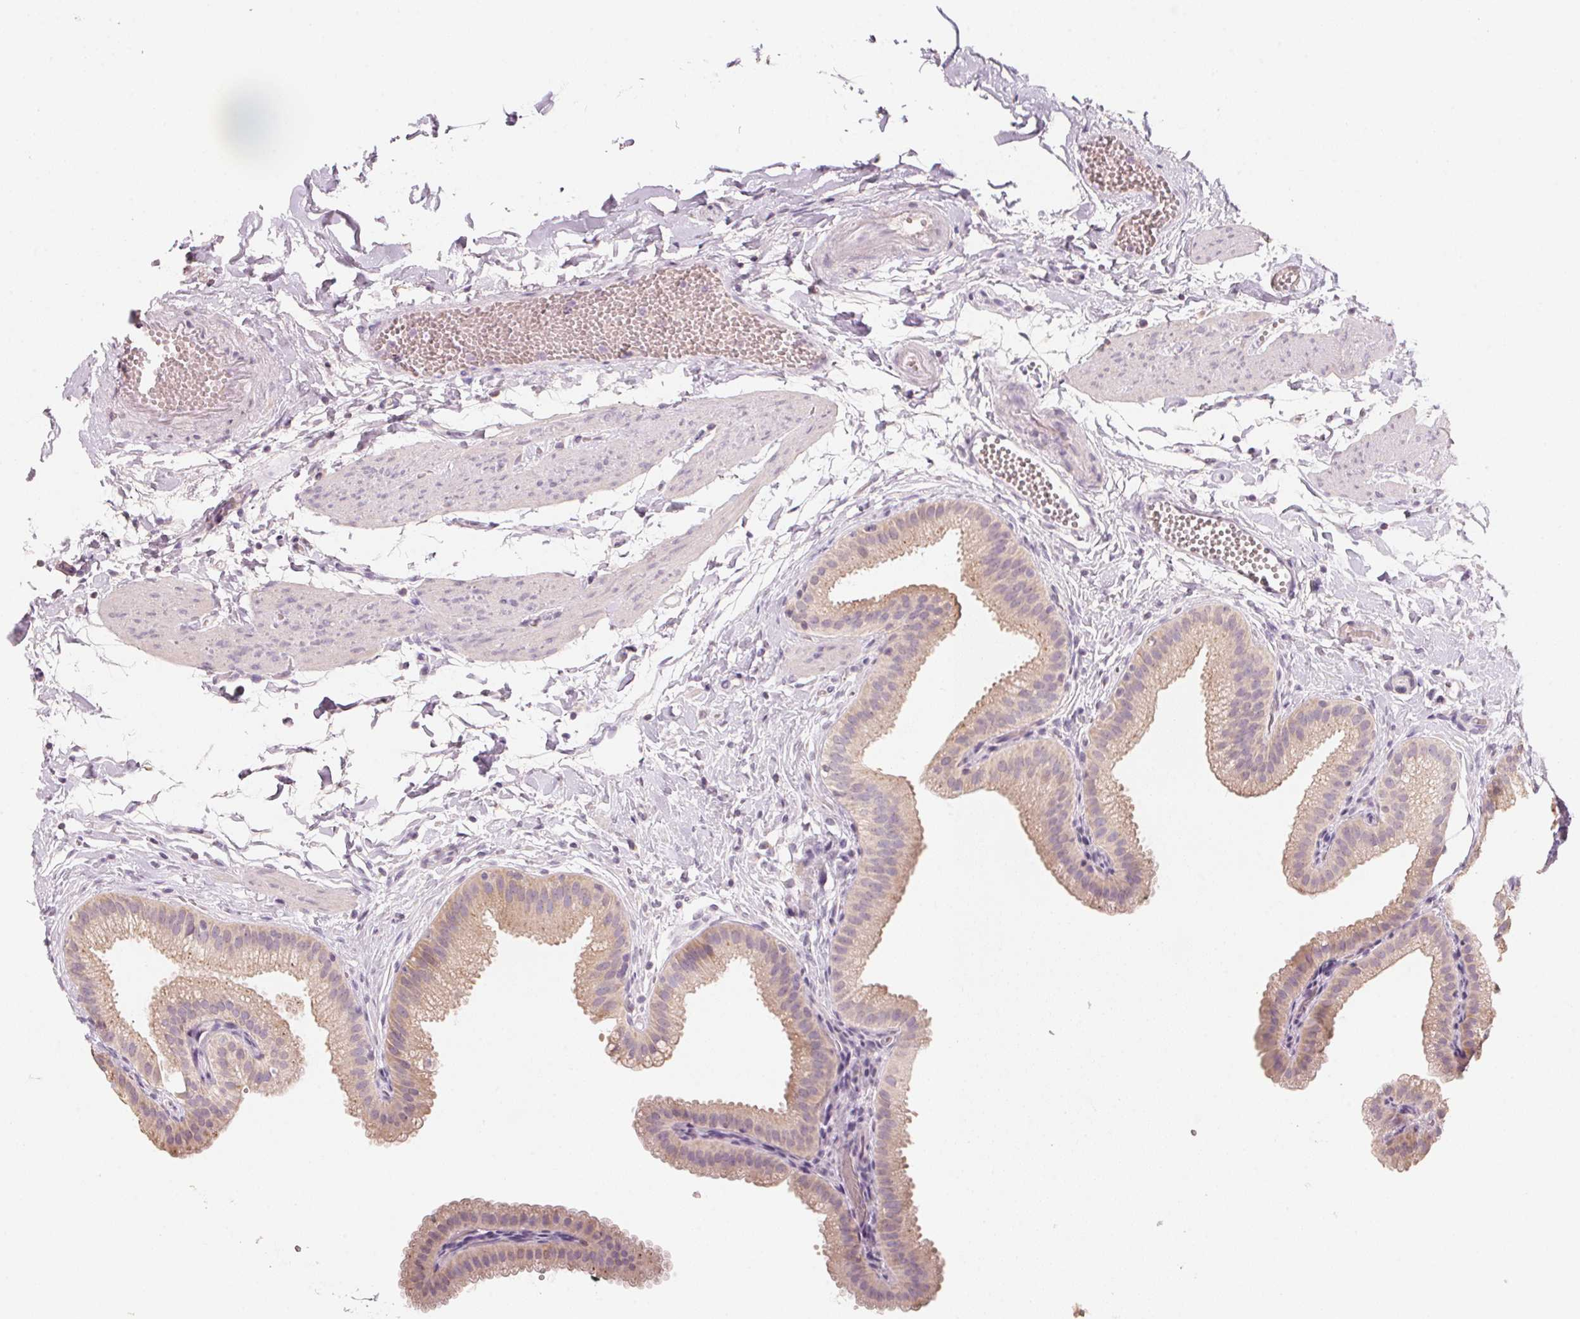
{"staining": {"intensity": "weak", "quantity": ">75%", "location": "cytoplasmic/membranous"}, "tissue": "gallbladder", "cell_type": "Glandular cells", "image_type": "normal", "snomed": [{"axis": "morphology", "description": "Normal tissue, NOS"}, {"axis": "topography", "description": "Gallbladder"}], "caption": "Gallbladder was stained to show a protein in brown. There is low levels of weak cytoplasmic/membranous positivity in about >75% of glandular cells. The protein is shown in brown color, while the nuclei are stained blue.", "gene": "TREH", "patient": {"sex": "female", "age": 63}}